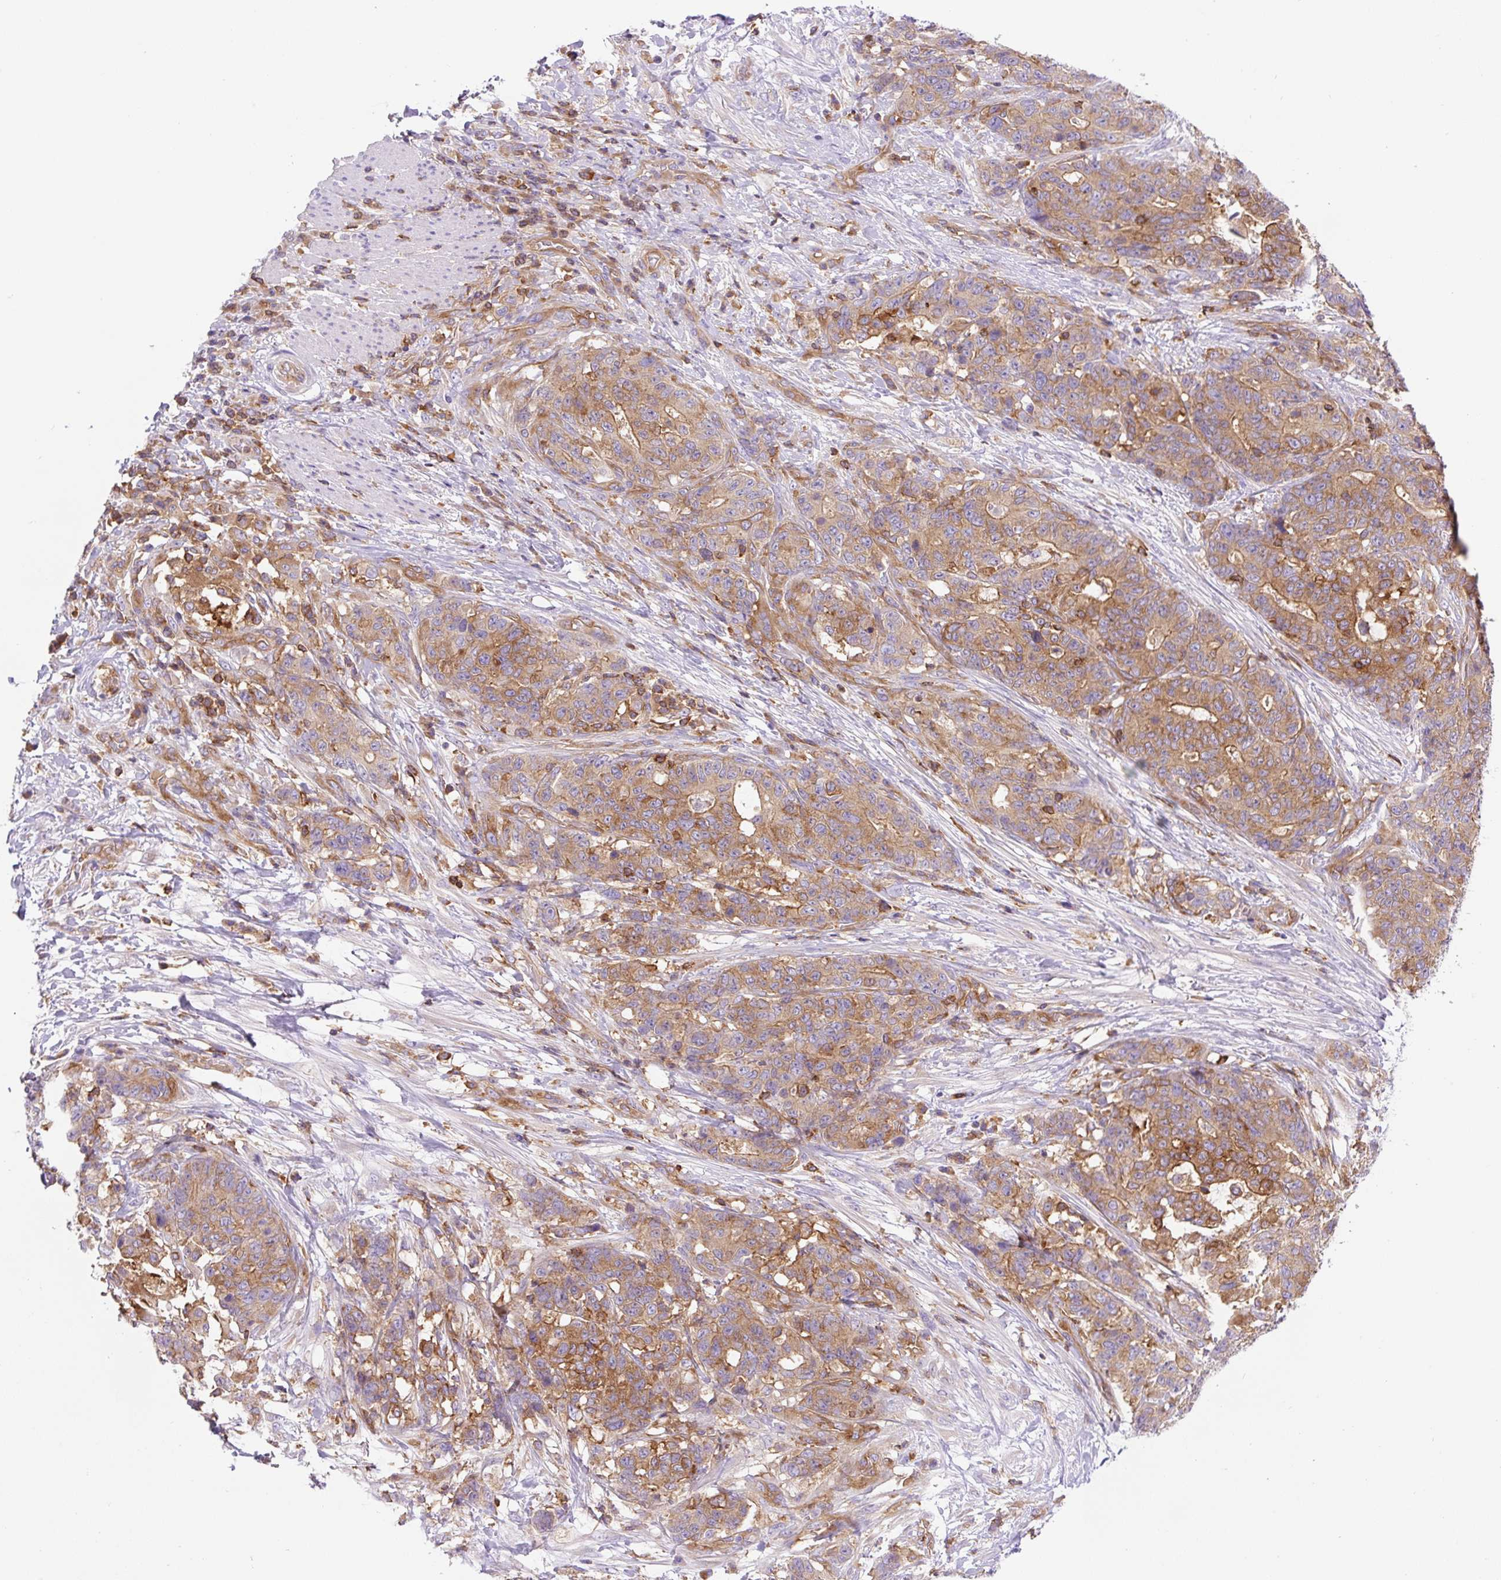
{"staining": {"intensity": "moderate", "quantity": ">75%", "location": "cytoplasmic/membranous"}, "tissue": "stomach cancer", "cell_type": "Tumor cells", "image_type": "cancer", "snomed": [{"axis": "morphology", "description": "Normal tissue, NOS"}, {"axis": "morphology", "description": "Adenocarcinoma, NOS"}, {"axis": "topography", "description": "Stomach"}], "caption": "Immunohistochemistry micrograph of stomach cancer stained for a protein (brown), which demonstrates medium levels of moderate cytoplasmic/membranous positivity in about >75% of tumor cells.", "gene": "DNM2", "patient": {"sex": "female", "age": 64}}